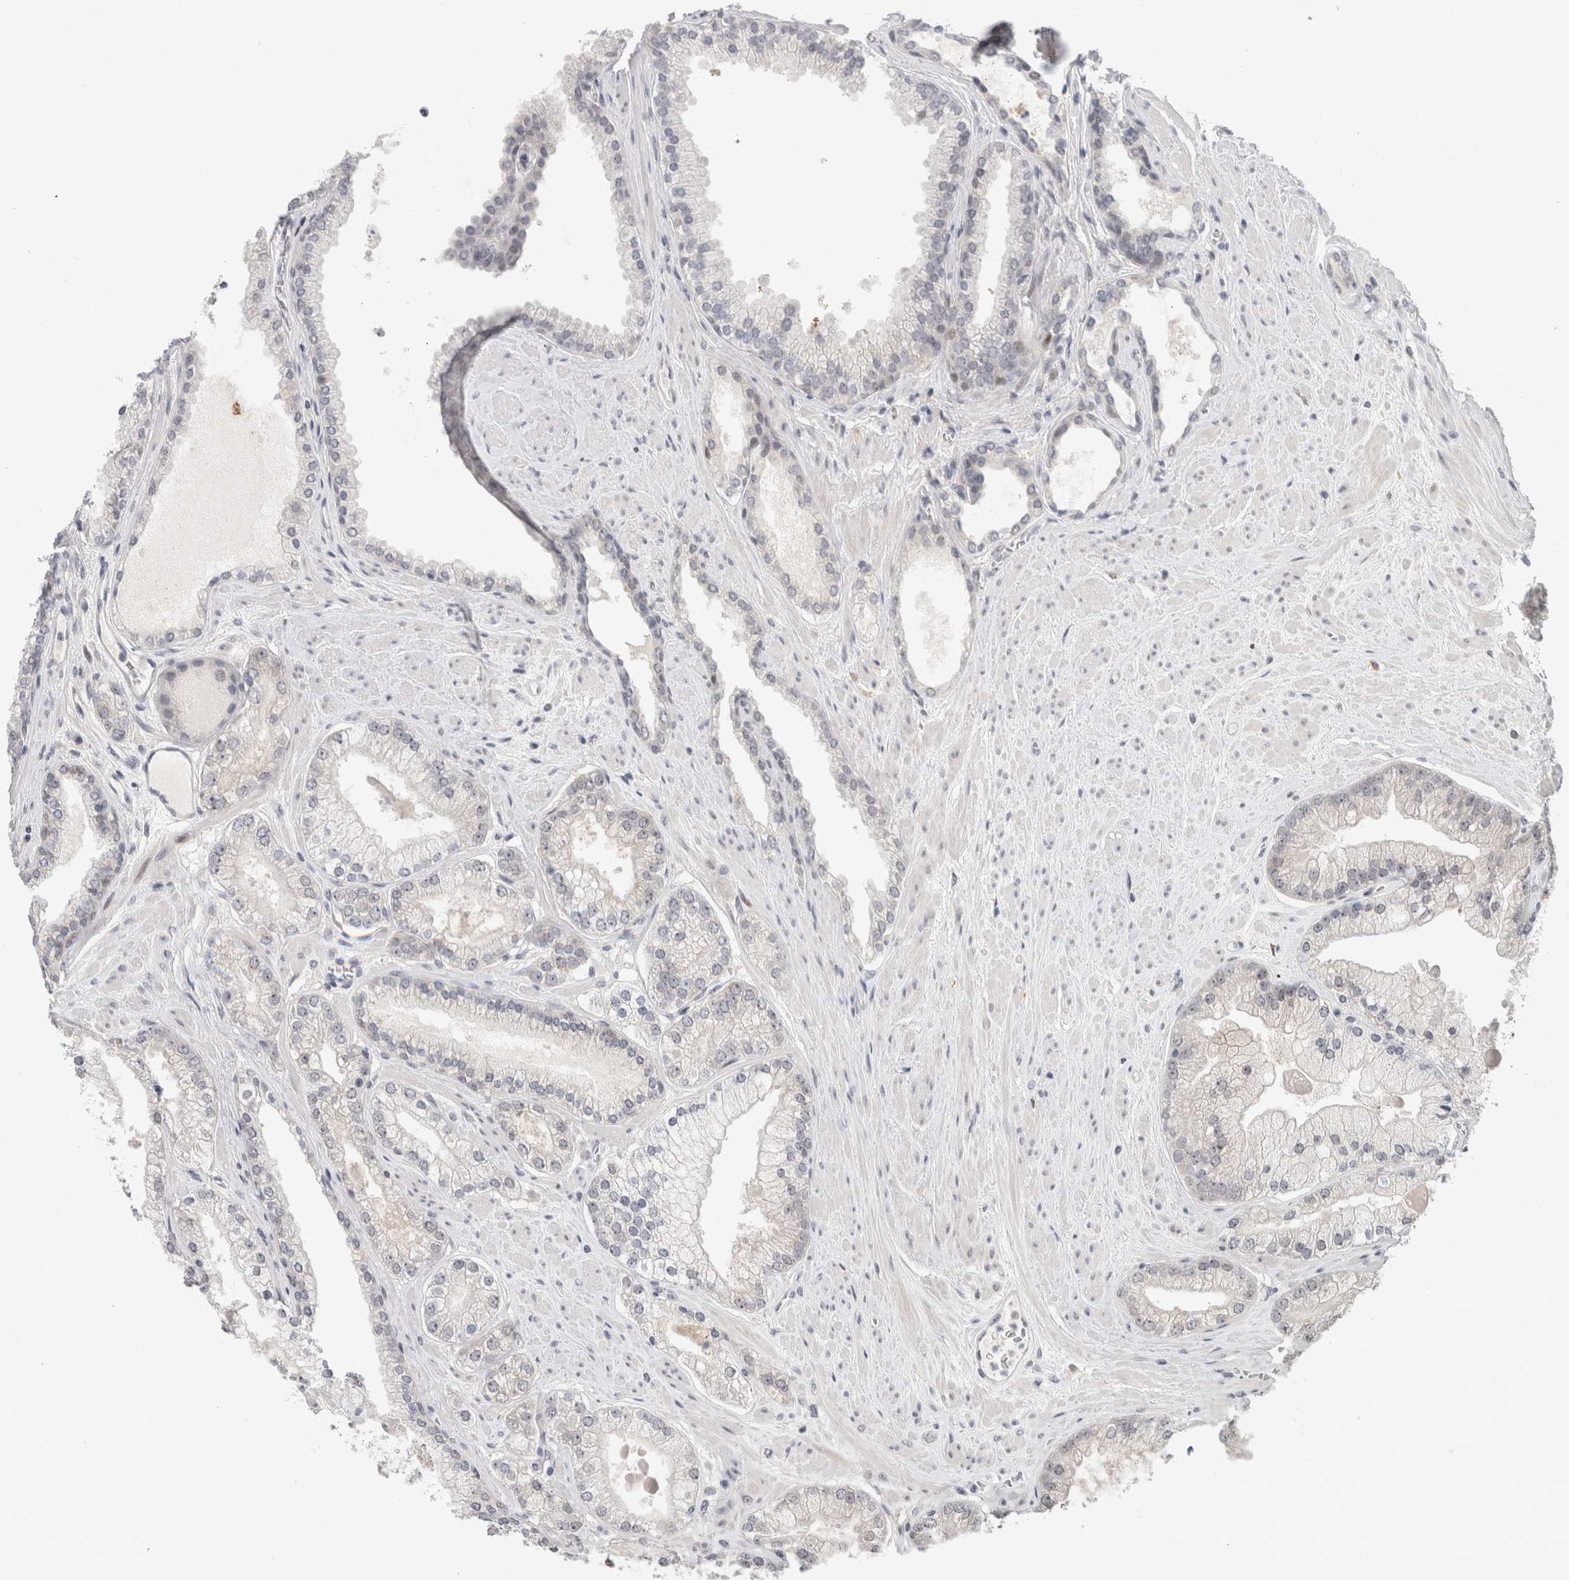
{"staining": {"intensity": "negative", "quantity": "none", "location": "none"}, "tissue": "prostate cancer", "cell_type": "Tumor cells", "image_type": "cancer", "snomed": [{"axis": "morphology", "description": "Adenocarcinoma, High grade"}, {"axis": "topography", "description": "Prostate"}], "caption": "Immunohistochemistry (IHC) of human prostate cancer (high-grade adenocarcinoma) demonstrates no staining in tumor cells. (DAB (3,3'-diaminobenzidine) immunohistochemistry (IHC), high magnification).", "gene": "ZNF521", "patient": {"sex": "male", "age": 58}}